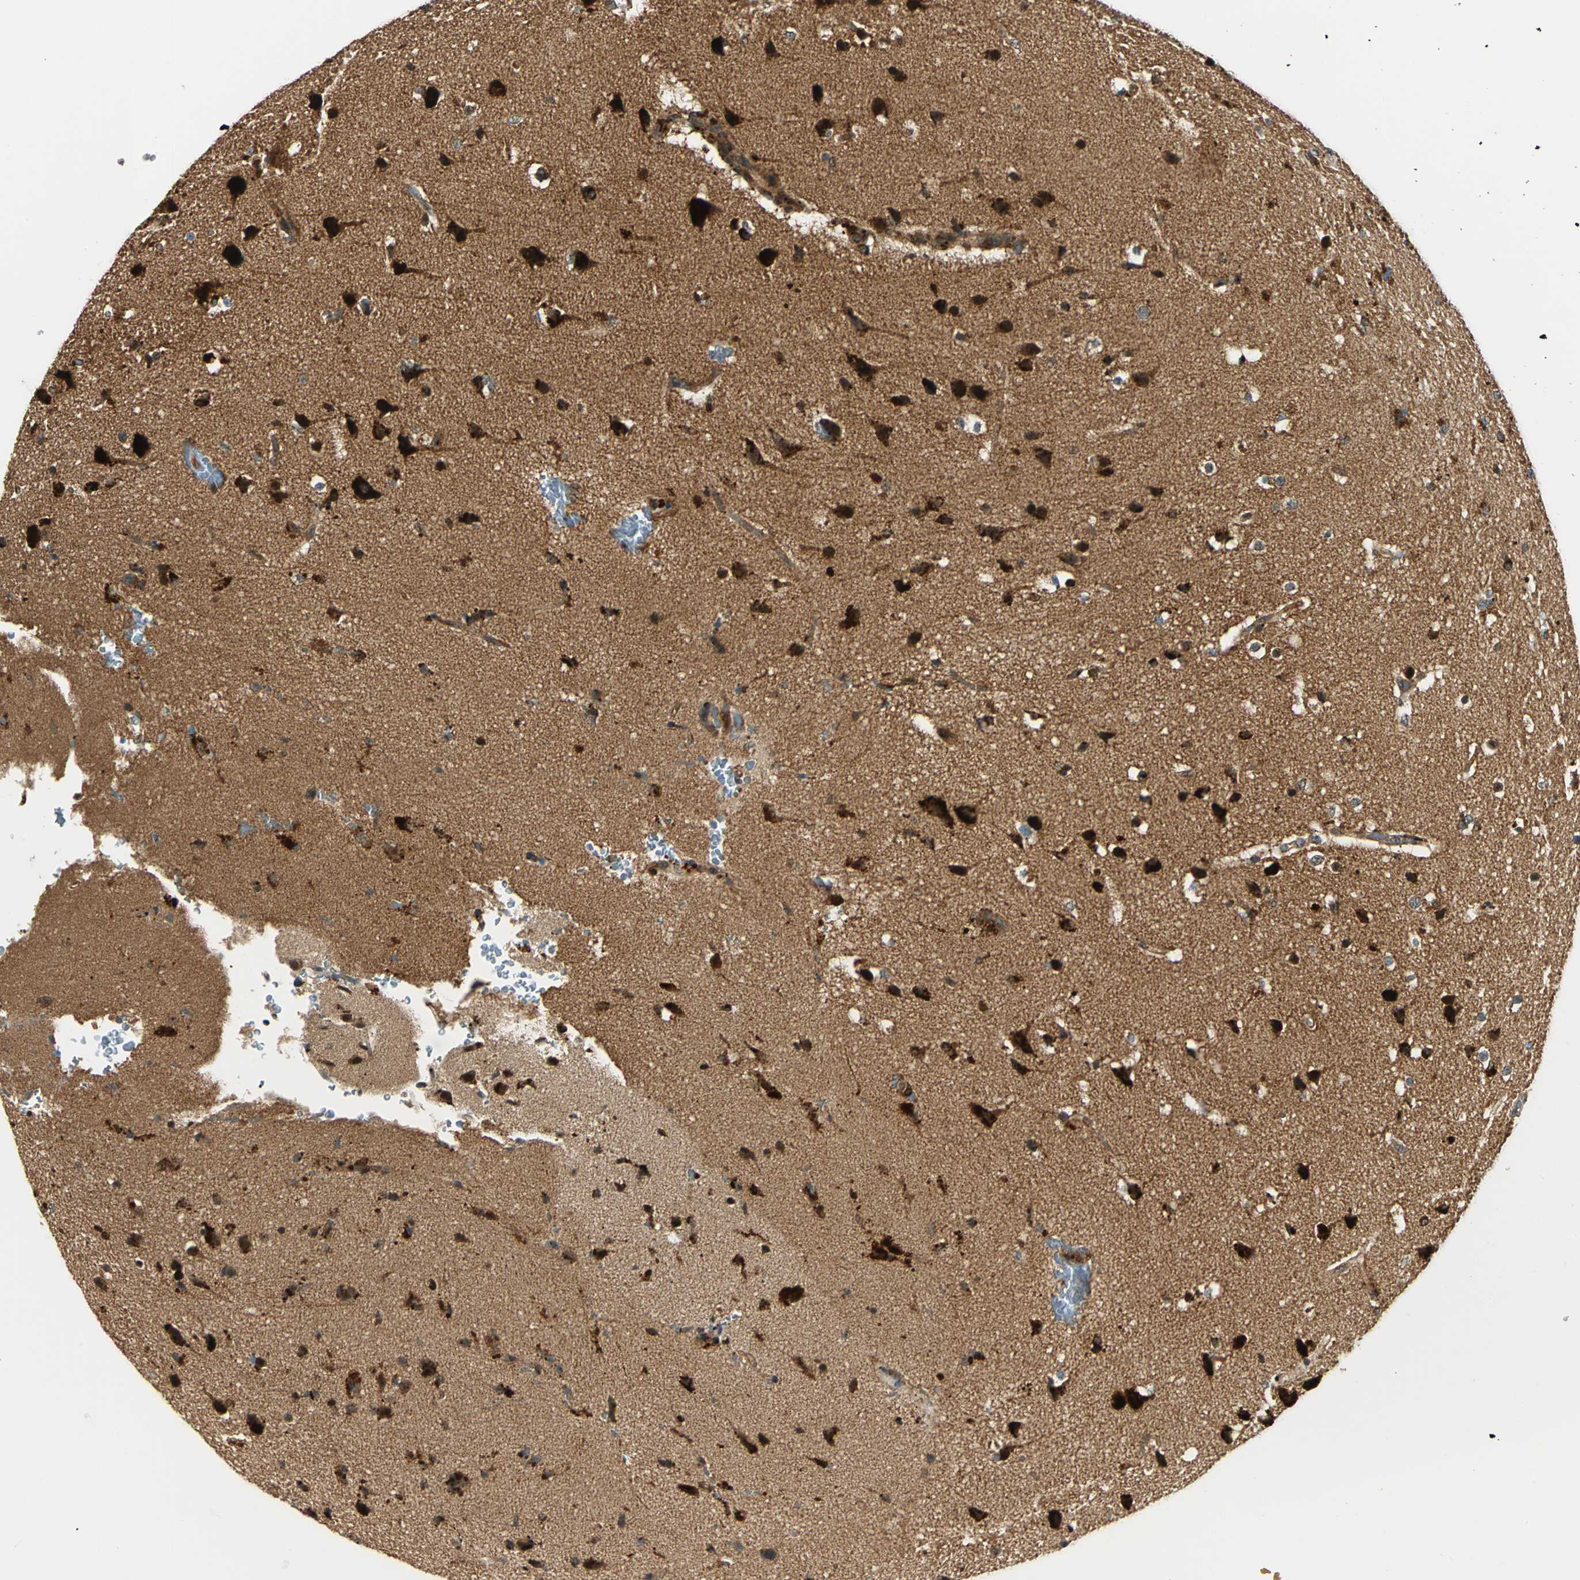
{"staining": {"intensity": "strong", "quantity": ">75%", "location": "cytoplasmic/membranous,nuclear"}, "tissue": "glioma", "cell_type": "Tumor cells", "image_type": "cancer", "snomed": [{"axis": "morphology", "description": "Glioma, malignant, Low grade"}, {"axis": "topography", "description": "Cerebral cortex"}], "caption": "Protein staining of glioma tissue shows strong cytoplasmic/membranous and nuclear staining in about >75% of tumor cells. (IHC, brightfield microscopy, high magnification).", "gene": "PPP1R13L", "patient": {"sex": "female", "age": 47}}